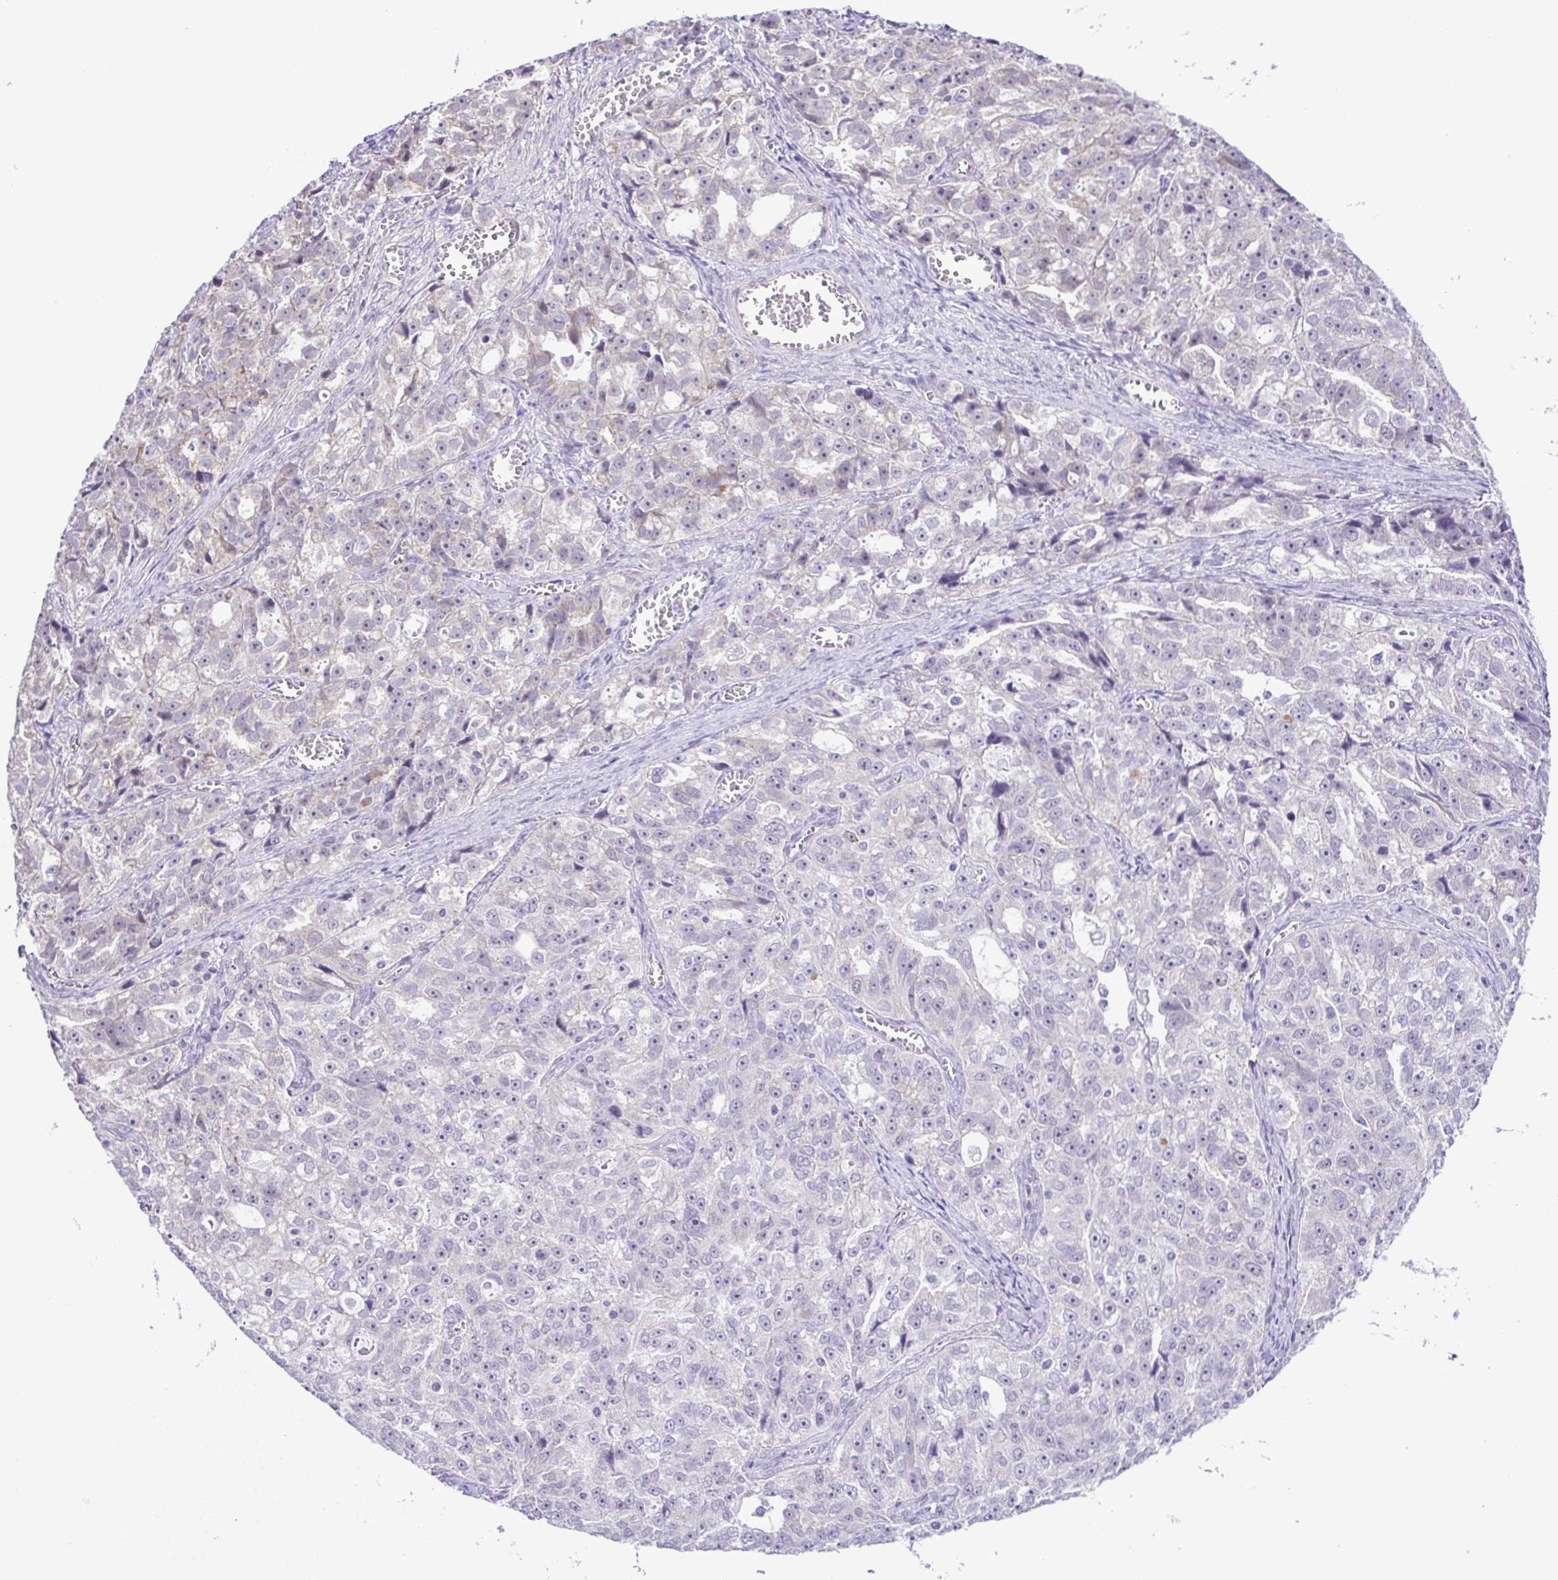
{"staining": {"intensity": "negative", "quantity": "none", "location": "none"}, "tissue": "ovarian cancer", "cell_type": "Tumor cells", "image_type": "cancer", "snomed": [{"axis": "morphology", "description": "Cystadenocarcinoma, serous, NOS"}, {"axis": "topography", "description": "Ovary"}], "caption": "Immunohistochemistry (IHC) micrograph of serous cystadenocarcinoma (ovarian) stained for a protein (brown), which exhibits no expression in tumor cells.", "gene": "DCLK2", "patient": {"sex": "female", "age": 51}}